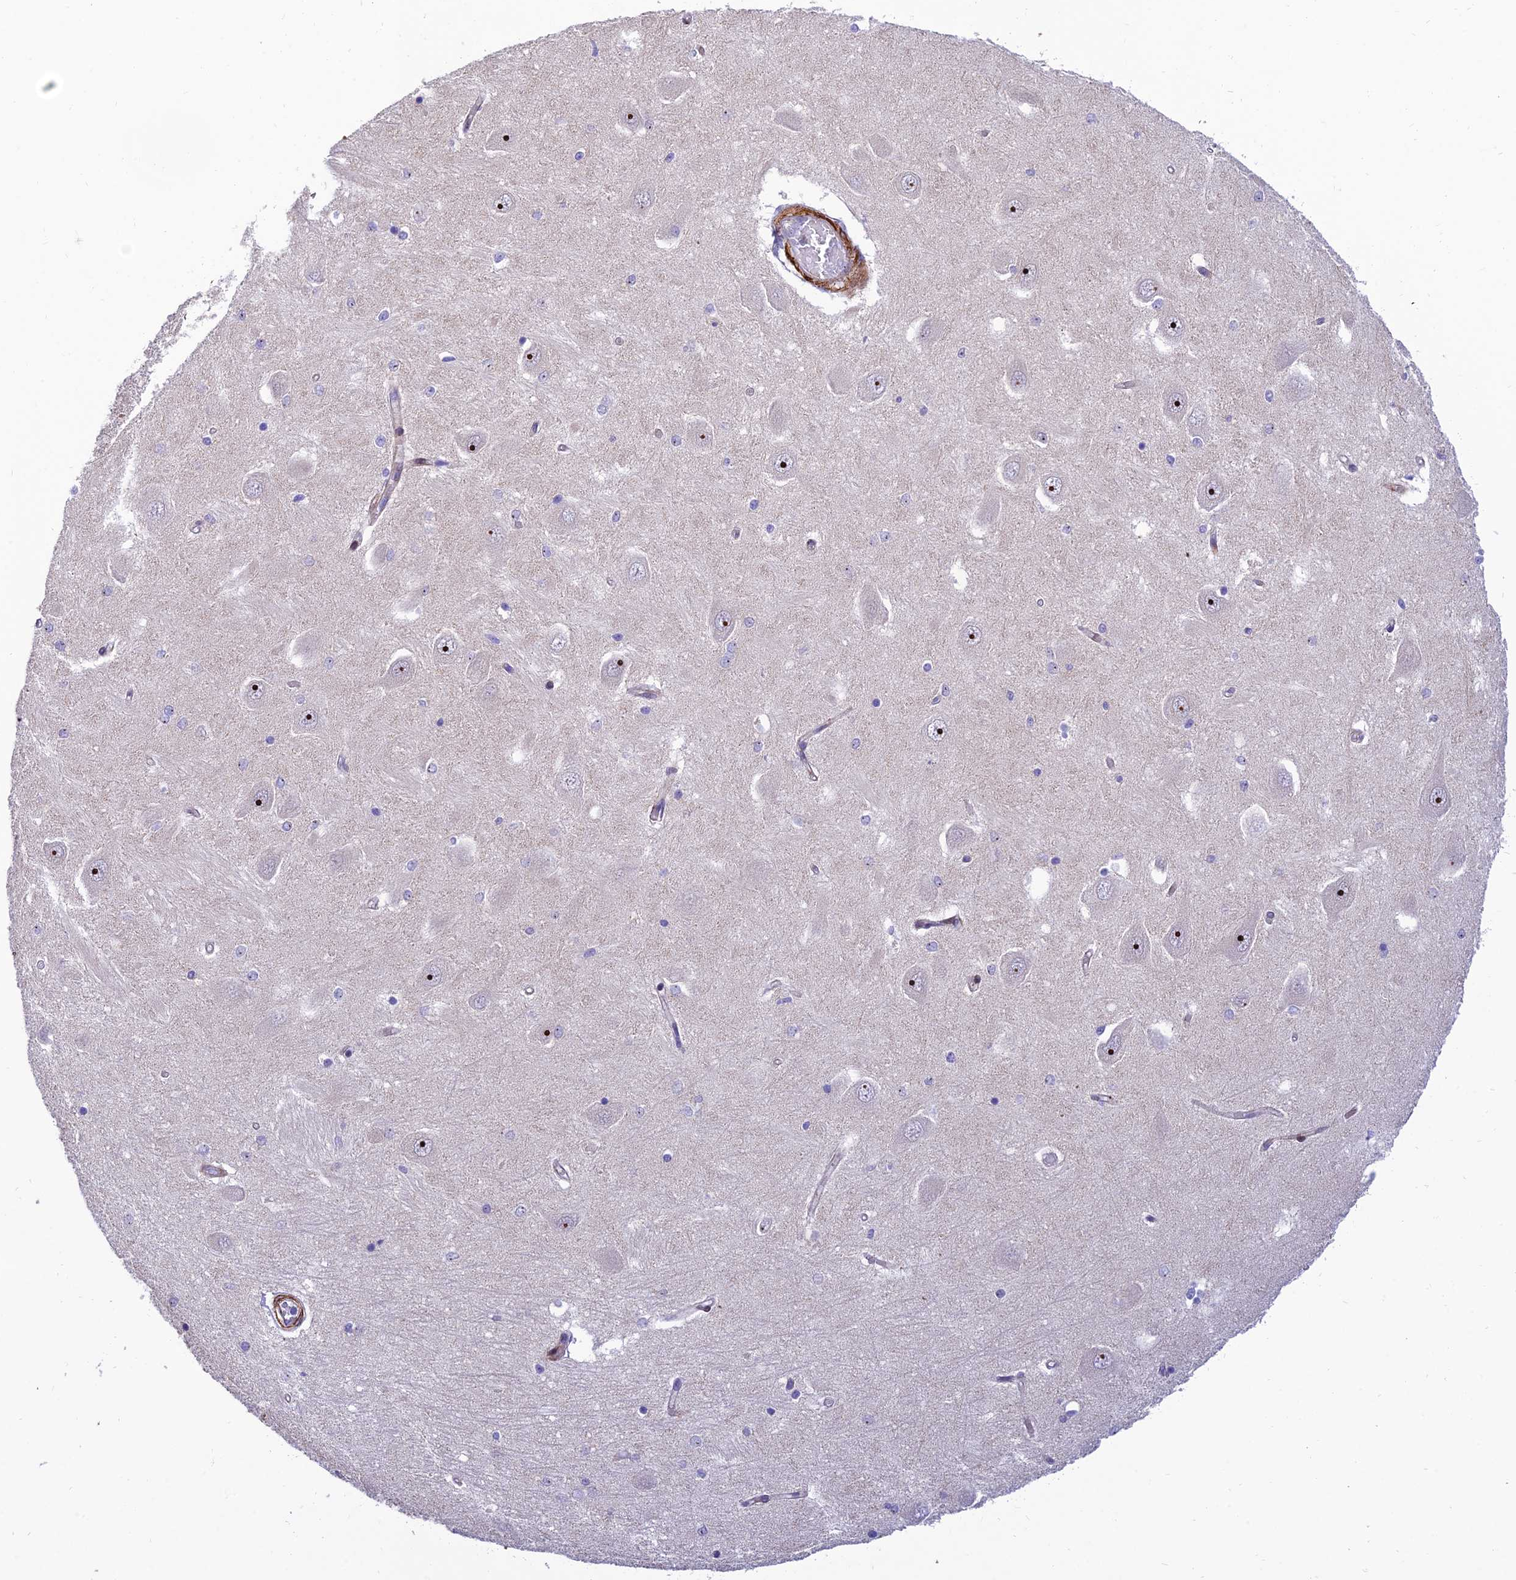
{"staining": {"intensity": "negative", "quantity": "none", "location": "none"}, "tissue": "hippocampus", "cell_type": "Glial cells", "image_type": "normal", "snomed": [{"axis": "morphology", "description": "Normal tissue, NOS"}, {"axis": "topography", "description": "Hippocampus"}], "caption": "Hippocampus stained for a protein using IHC shows no expression glial cells.", "gene": "KBTBD7", "patient": {"sex": "male", "age": 45}}